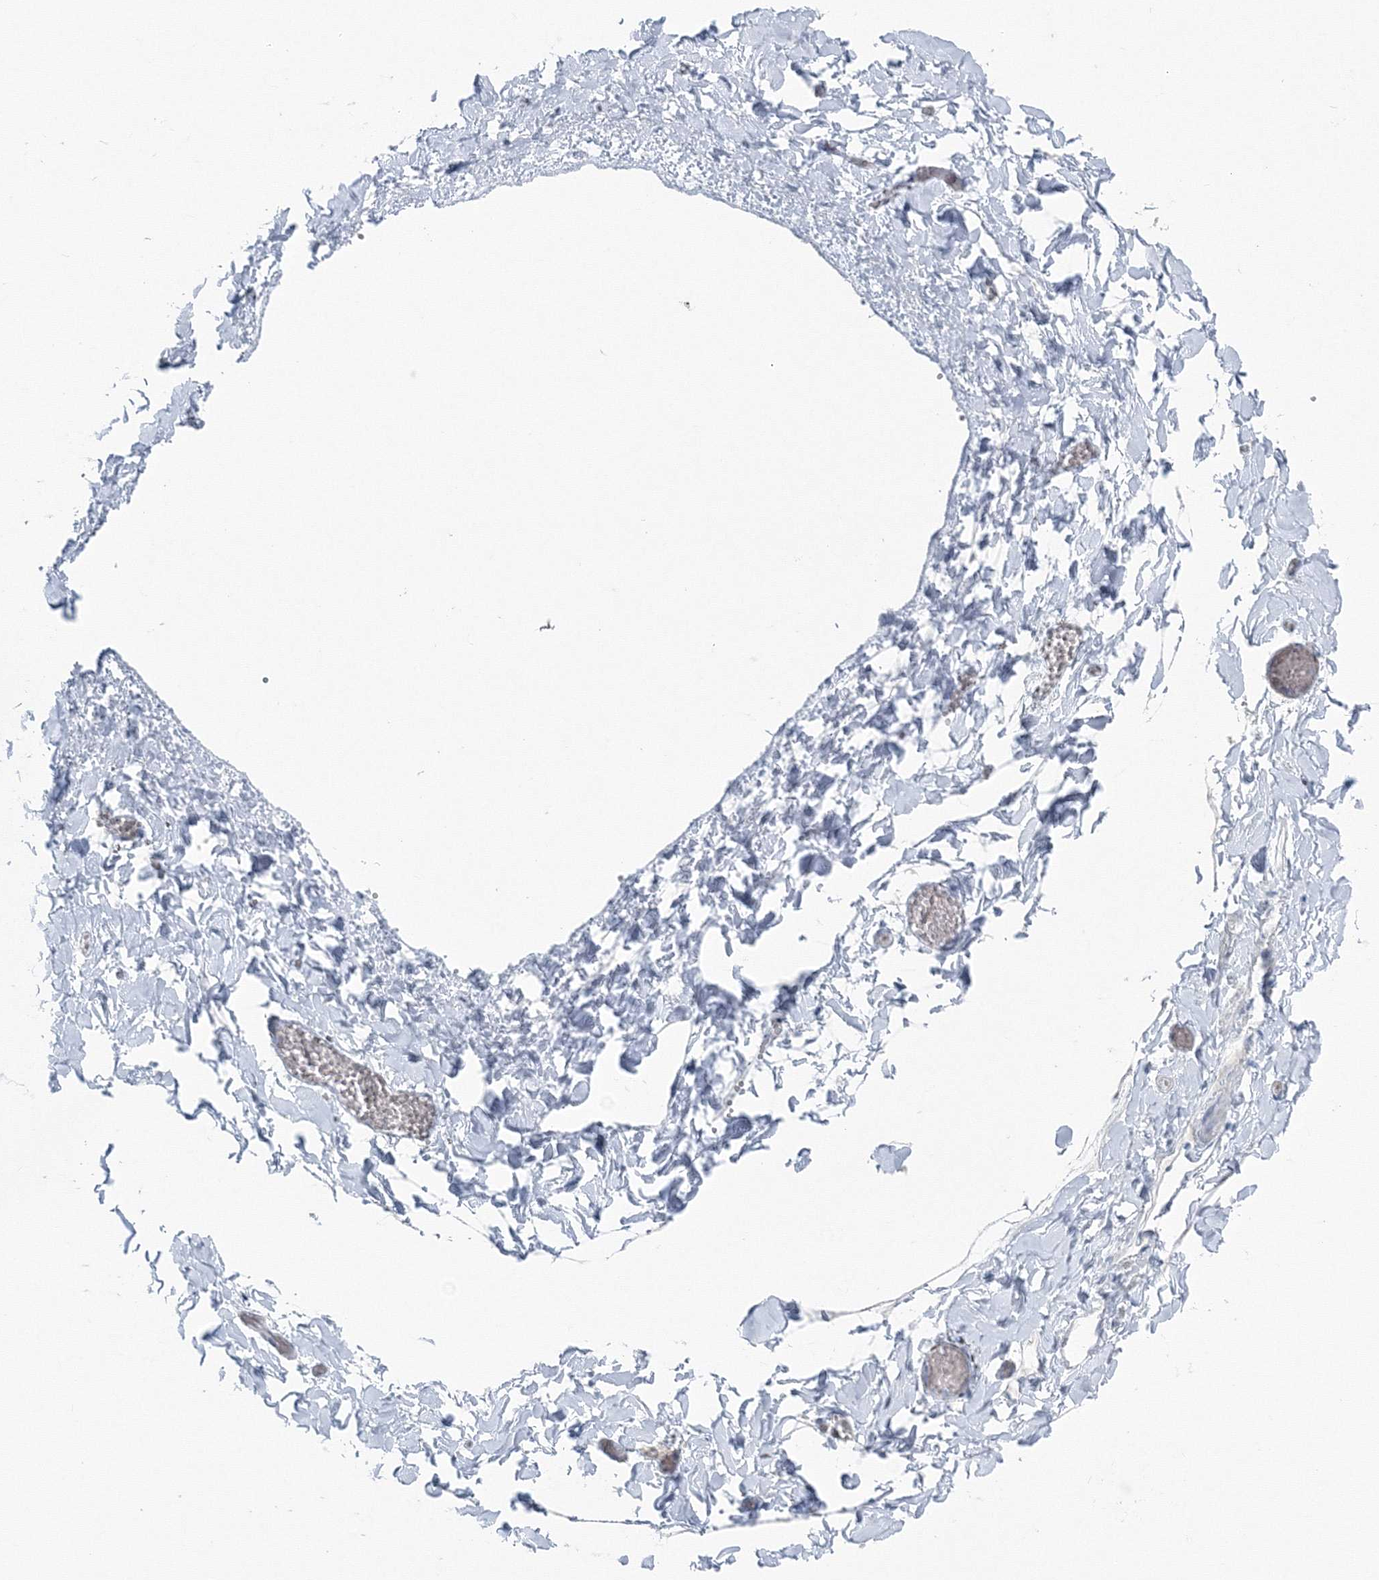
{"staining": {"intensity": "negative", "quantity": "none", "location": "none"}, "tissue": "soft tissue", "cell_type": "Fibroblasts", "image_type": "normal", "snomed": [{"axis": "morphology", "description": "Normal tissue, NOS"}, {"axis": "topography", "description": "Gallbladder"}, {"axis": "topography", "description": "Peripheral nerve tissue"}], "caption": "This is an immunohistochemistry (IHC) photomicrograph of benign human soft tissue. There is no staining in fibroblasts.", "gene": "ENSG00000285283", "patient": {"sex": "male", "age": 38}}